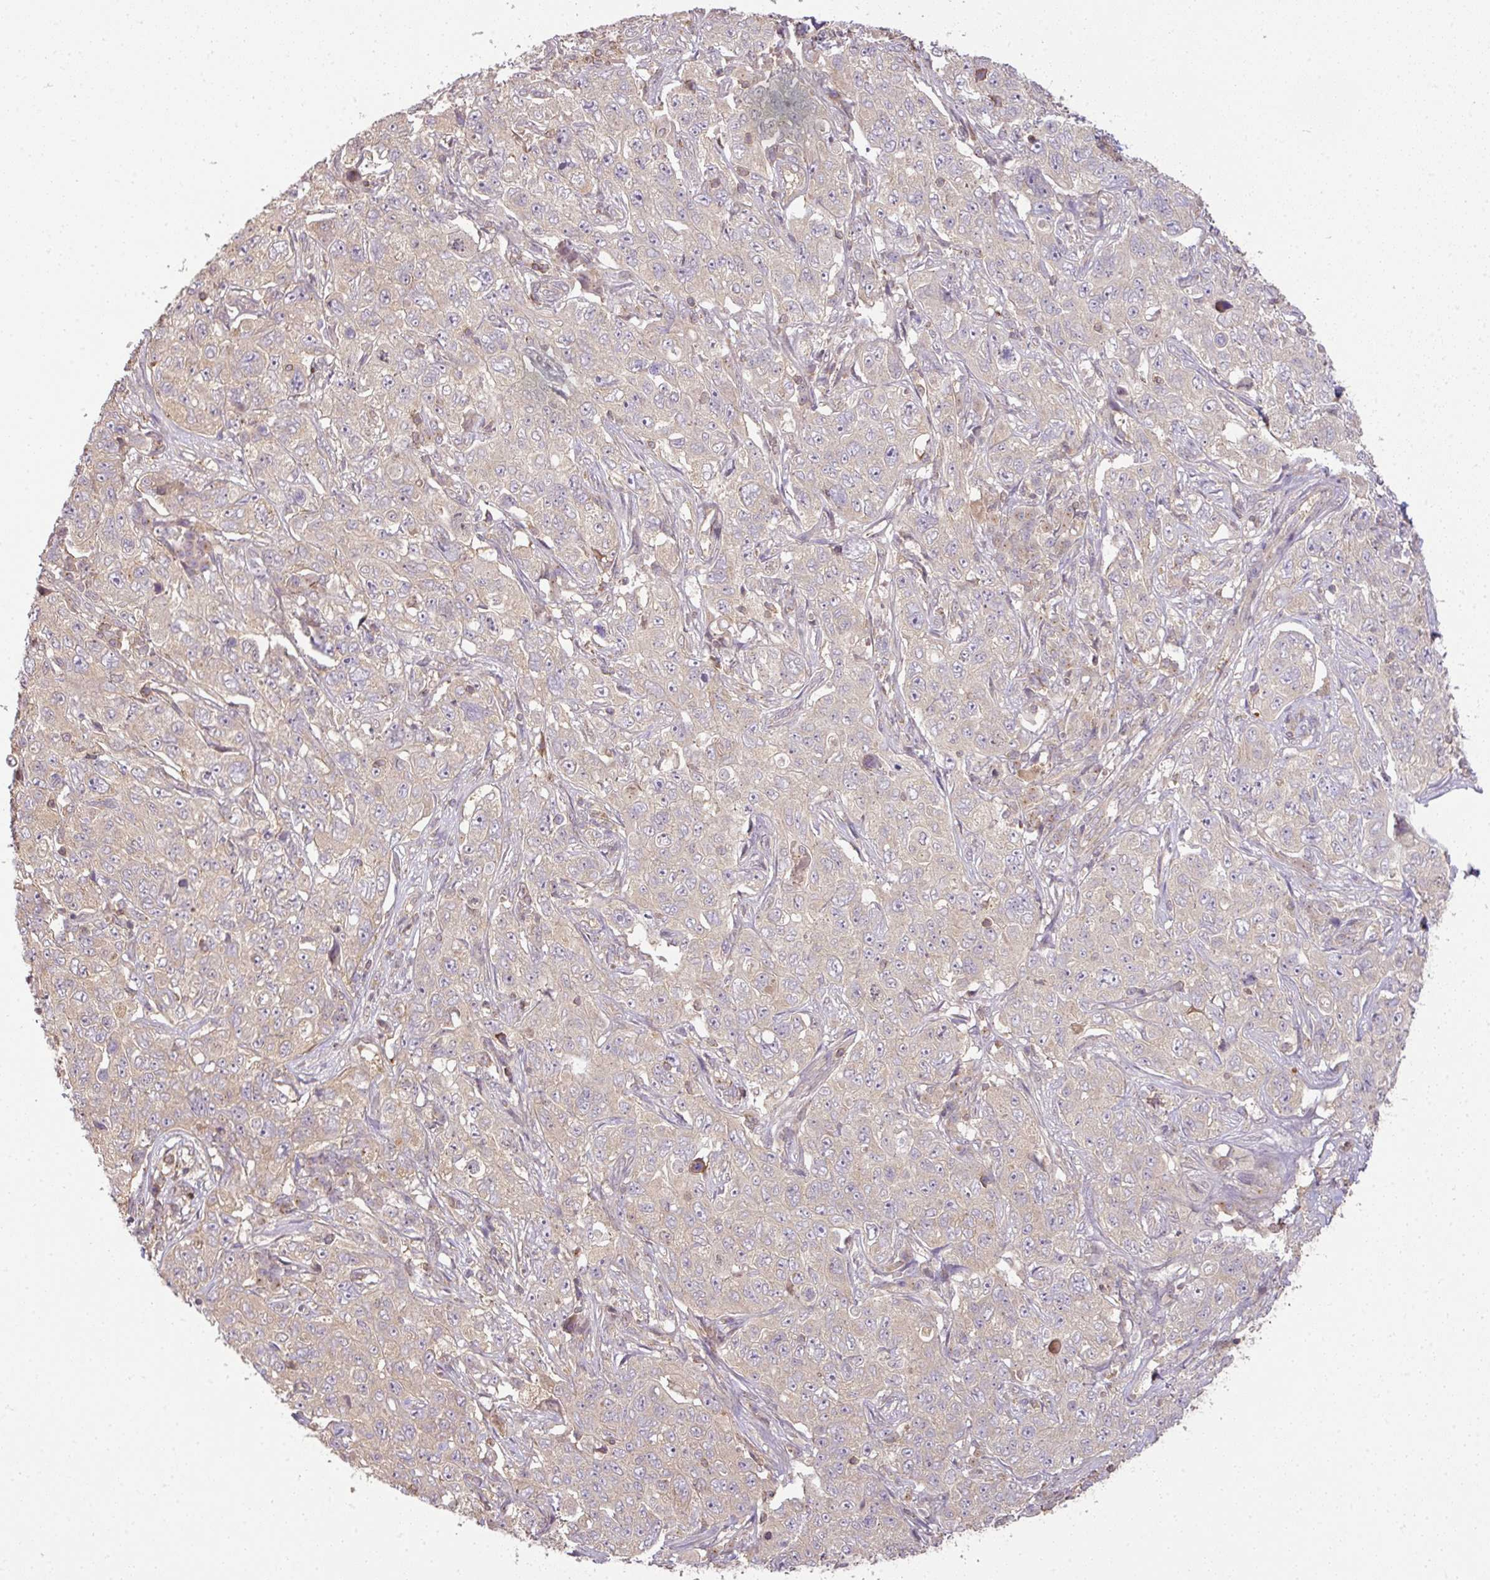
{"staining": {"intensity": "negative", "quantity": "none", "location": "none"}, "tissue": "pancreatic cancer", "cell_type": "Tumor cells", "image_type": "cancer", "snomed": [{"axis": "morphology", "description": "Adenocarcinoma, NOS"}, {"axis": "topography", "description": "Pancreas"}], "caption": "This image is of pancreatic adenocarcinoma stained with immunohistochemistry (IHC) to label a protein in brown with the nuclei are counter-stained blue. There is no positivity in tumor cells.", "gene": "TCL1B", "patient": {"sex": "male", "age": 68}}